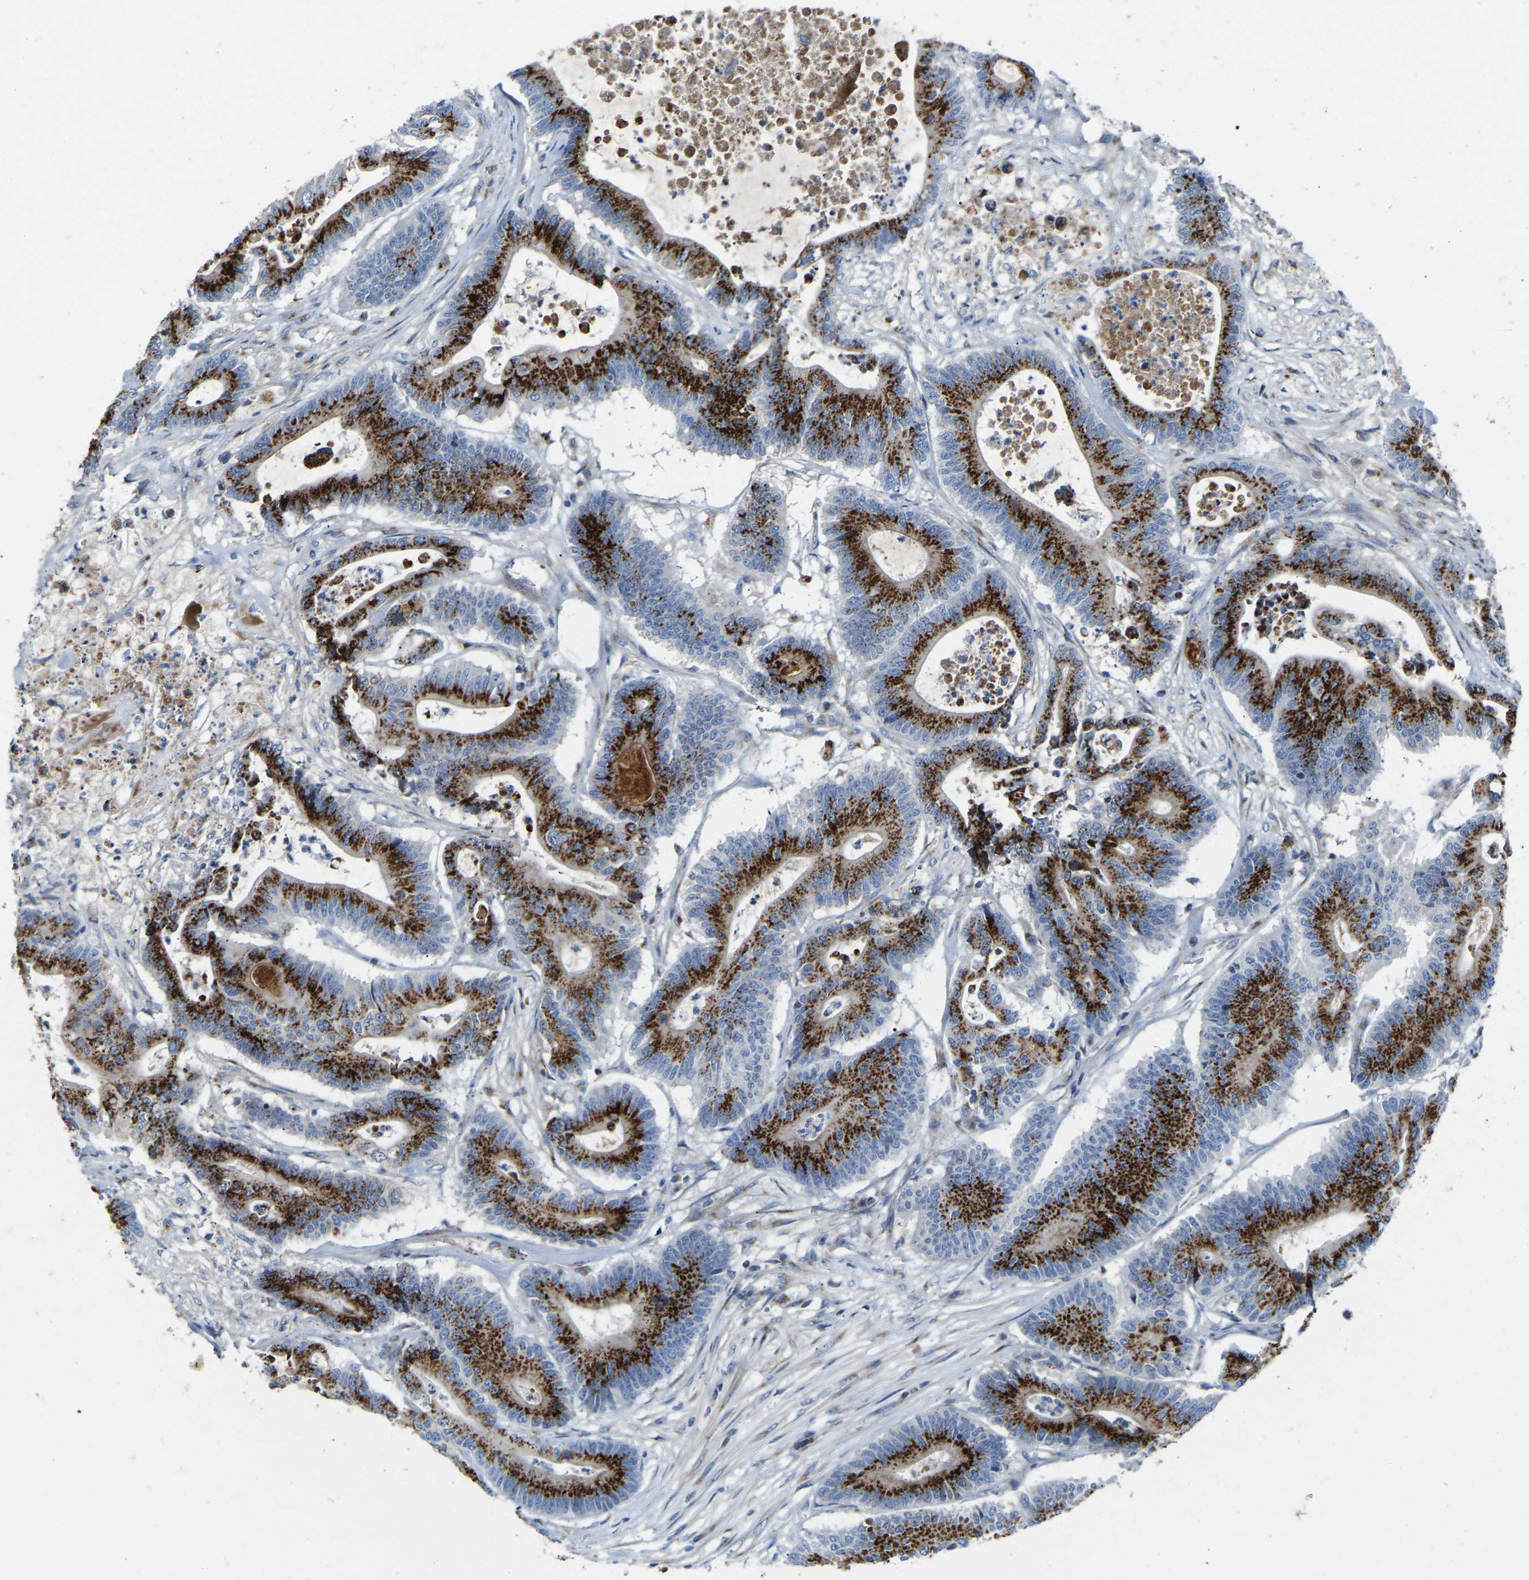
{"staining": {"intensity": "strong", "quantity": ">75%", "location": "cytoplasmic/membranous"}, "tissue": "colorectal cancer", "cell_type": "Tumor cells", "image_type": "cancer", "snomed": [{"axis": "morphology", "description": "Adenocarcinoma, NOS"}, {"axis": "topography", "description": "Colon"}], "caption": "Human colorectal cancer stained with a brown dye reveals strong cytoplasmic/membranous positive staining in approximately >75% of tumor cells.", "gene": "CANT1", "patient": {"sex": "female", "age": 84}}